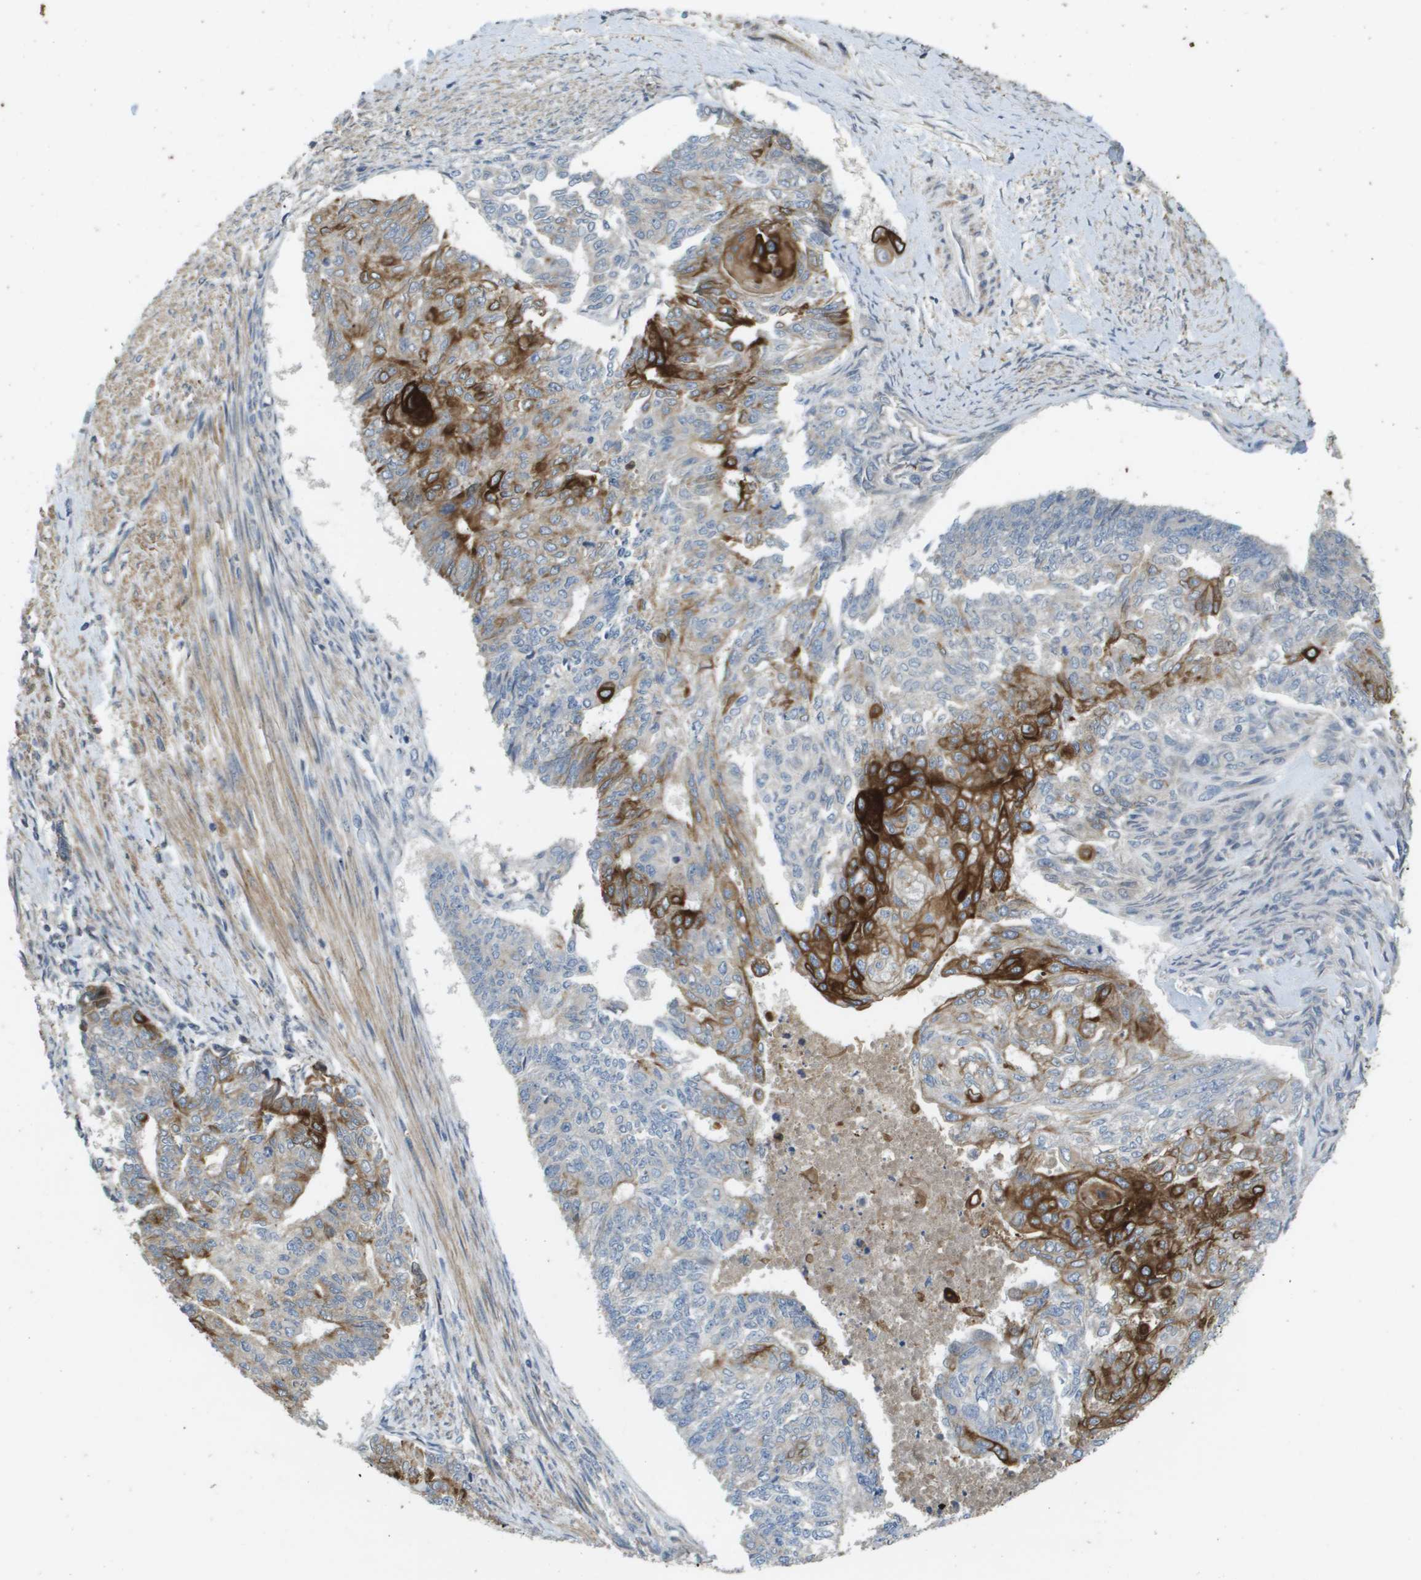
{"staining": {"intensity": "strong", "quantity": "25%-75%", "location": "cytoplasmic/membranous"}, "tissue": "endometrial cancer", "cell_type": "Tumor cells", "image_type": "cancer", "snomed": [{"axis": "morphology", "description": "Adenocarcinoma, NOS"}, {"axis": "topography", "description": "Endometrium"}], "caption": "A photomicrograph showing strong cytoplasmic/membranous positivity in approximately 25%-75% of tumor cells in endometrial adenocarcinoma, as visualized by brown immunohistochemical staining.", "gene": "KRT23", "patient": {"sex": "female", "age": 32}}